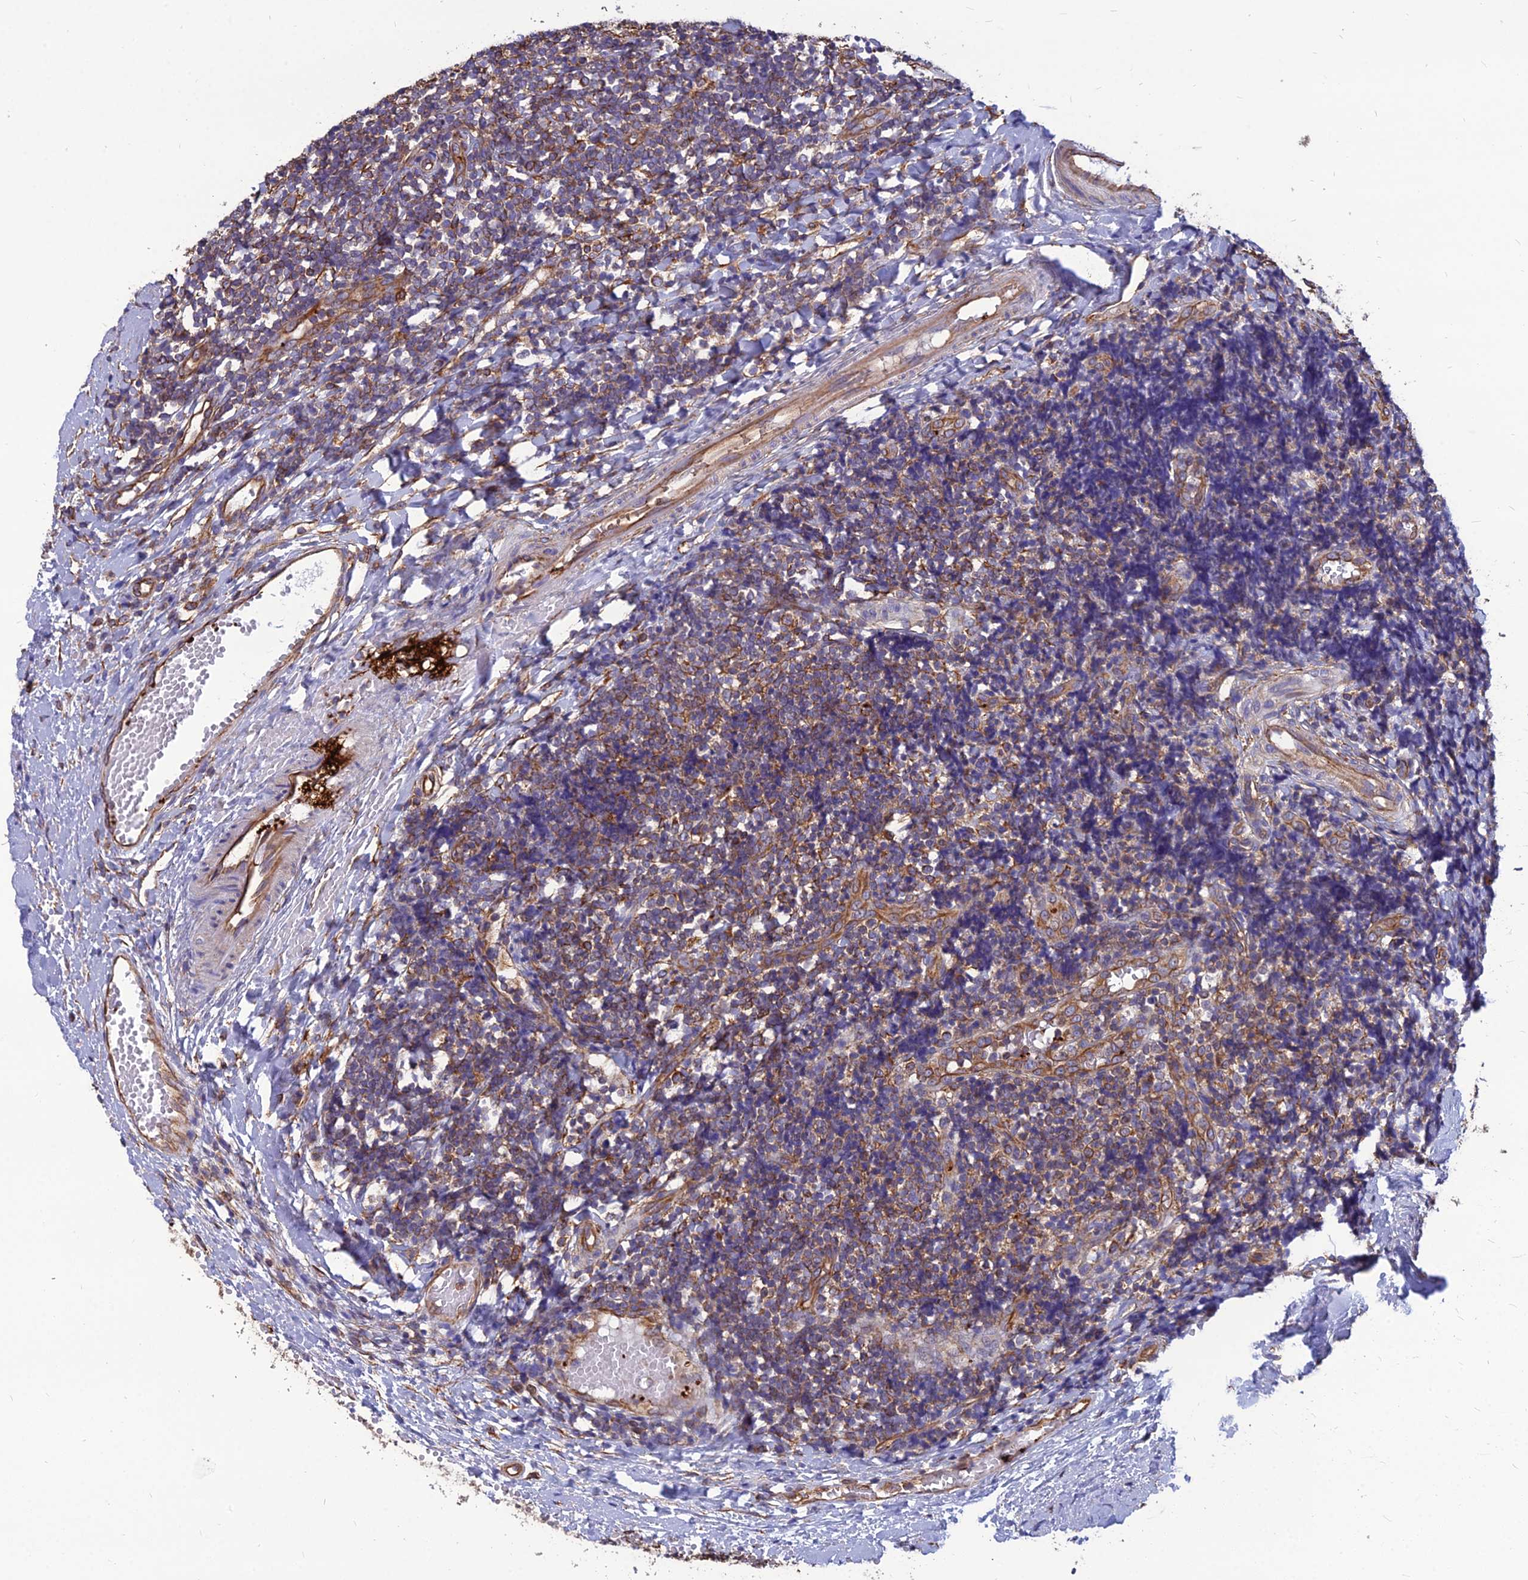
{"staining": {"intensity": "moderate", "quantity": "<25%", "location": "cytoplasmic/membranous"}, "tissue": "tonsil", "cell_type": "Germinal center cells", "image_type": "normal", "snomed": [{"axis": "morphology", "description": "Normal tissue, NOS"}, {"axis": "topography", "description": "Tonsil"}], "caption": "Unremarkable tonsil was stained to show a protein in brown. There is low levels of moderate cytoplasmic/membranous positivity in approximately <25% of germinal center cells. (DAB IHC with brightfield microscopy, high magnification).", "gene": "PSMD11", "patient": {"sex": "female", "age": 19}}